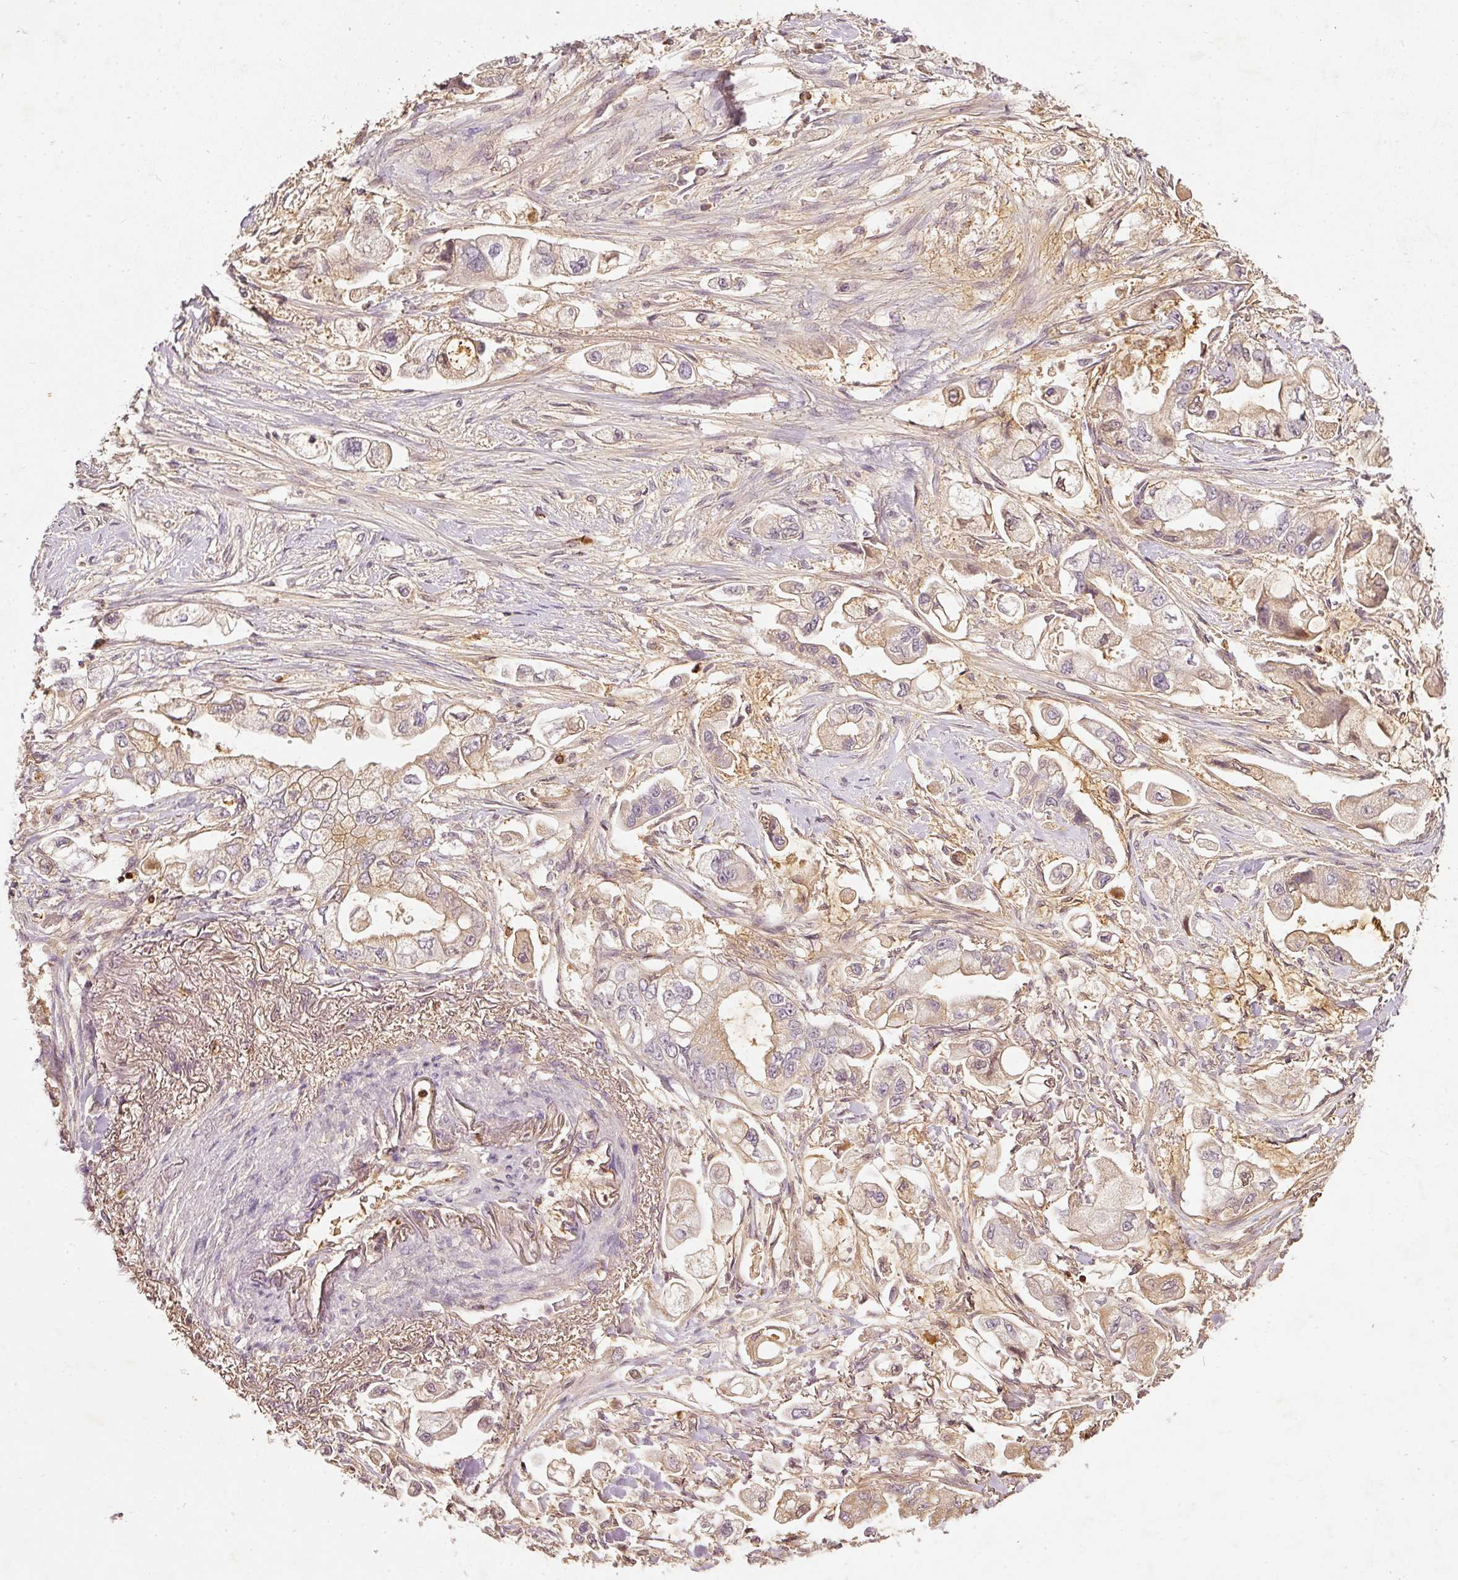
{"staining": {"intensity": "weak", "quantity": ">75%", "location": "cytoplasmic/membranous"}, "tissue": "stomach cancer", "cell_type": "Tumor cells", "image_type": "cancer", "snomed": [{"axis": "morphology", "description": "Adenocarcinoma, NOS"}, {"axis": "topography", "description": "Stomach"}], "caption": "There is low levels of weak cytoplasmic/membranous expression in tumor cells of stomach adenocarcinoma, as demonstrated by immunohistochemical staining (brown color).", "gene": "EVL", "patient": {"sex": "male", "age": 62}}